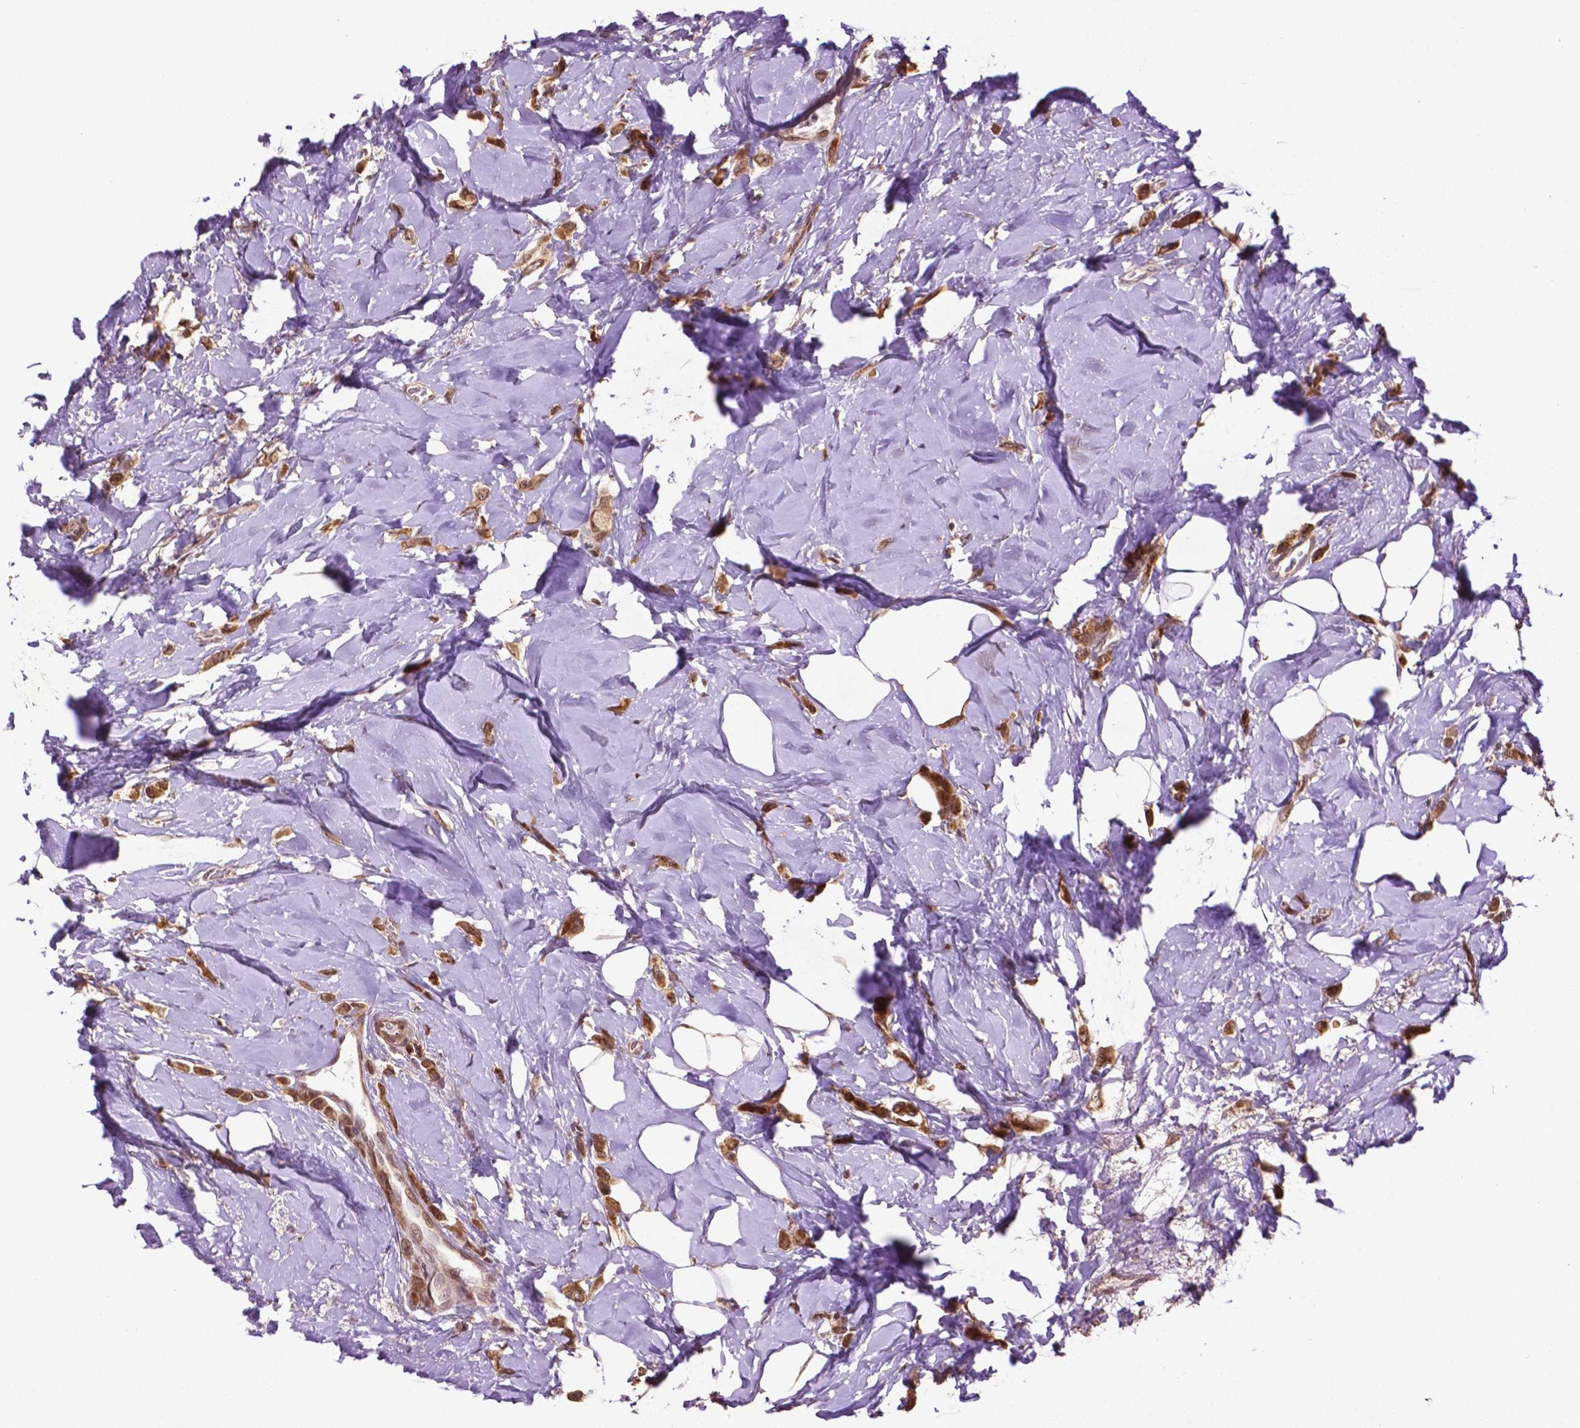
{"staining": {"intensity": "moderate", "quantity": ">75%", "location": "cytoplasmic/membranous,nuclear"}, "tissue": "breast cancer", "cell_type": "Tumor cells", "image_type": "cancer", "snomed": [{"axis": "morphology", "description": "Lobular carcinoma"}, {"axis": "topography", "description": "Breast"}], "caption": "Lobular carcinoma (breast) stained for a protein (brown) exhibits moderate cytoplasmic/membranous and nuclear positive staining in about >75% of tumor cells.", "gene": "TMX2", "patient": {"sex": "female", "age": 66}}